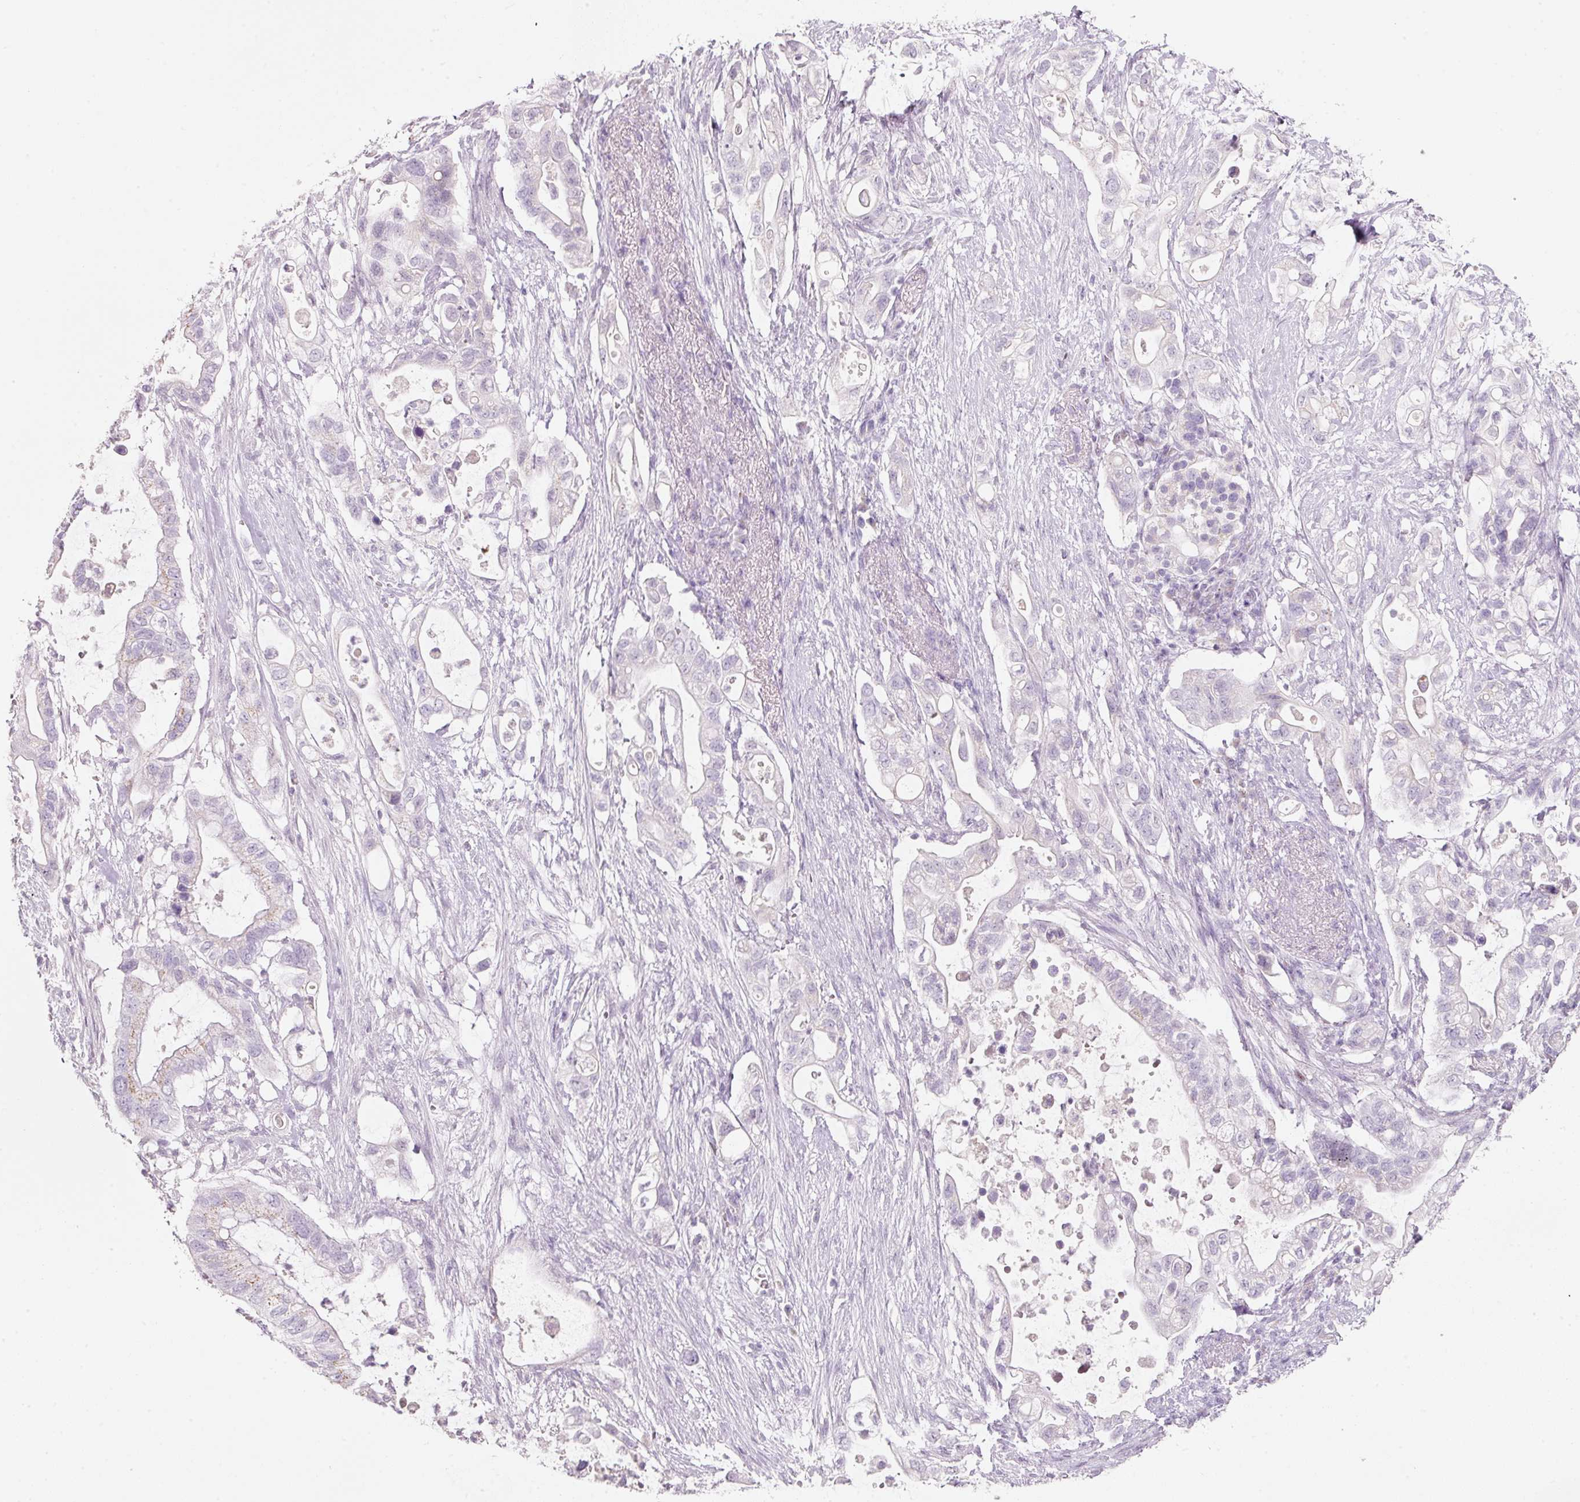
{"staining": {"intensity": "negative", "quantity": "none", "location": "none"}, "tissue": "pancreatic cancer", "cell_type": "Tumor cells", "image_type": "cancer", "snomed": [{"axis": "morphology", "description": "Adenocarcinoma, NOS"}, {"axis": "topography", "description": "Pancreas"}], "caption": "This micrograph is of pancreatic cancer (adenocarcinoma) stained with immunohistochemistry (IHC) to label a protein in brown with the nuclei are counter-stained blue. There is no expression in tumor cells.", "gene": "ENSG00000206549", "patient": {"sex": "female", "age": 72}}